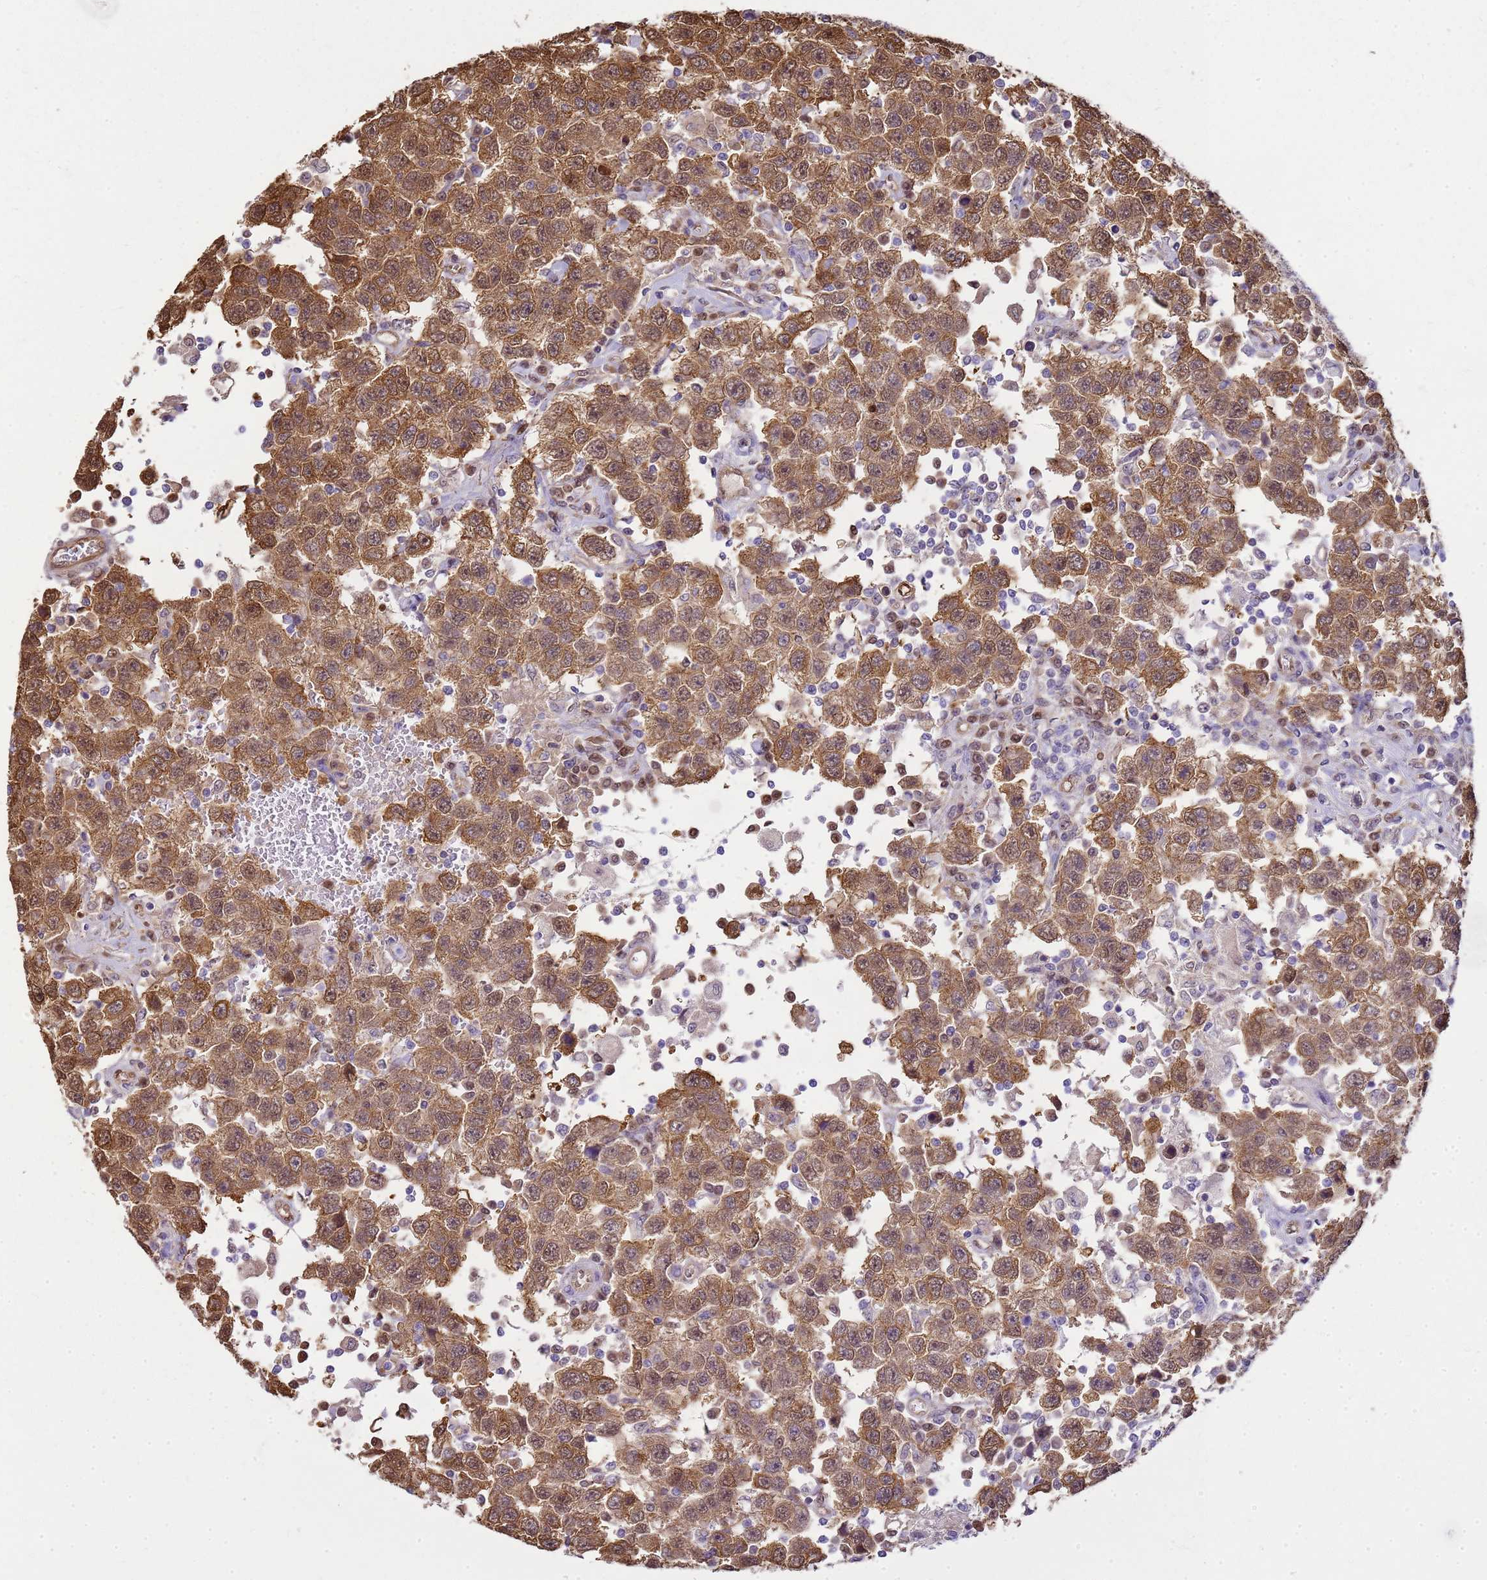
{"staining": {"intensity": "moderate", "quantity": ">75%", "location": "cytoplasmic/membranous"}, "tissue": "testis cancer", "cell_type": "Tumor cells", "image_type": "cancer", "snomed": [{"axis": "morphology", "description": "Seminoma, NOS"}, {"axis": "topography", "description": "Testis"}], "caption": "Testis cancer (seminoma) stained for a protein reveals moderate cytoplasmic/membranous positivity in tumor cells.", "gene": "YWHAE", "patient": {"sex": "male", "age": 41}}